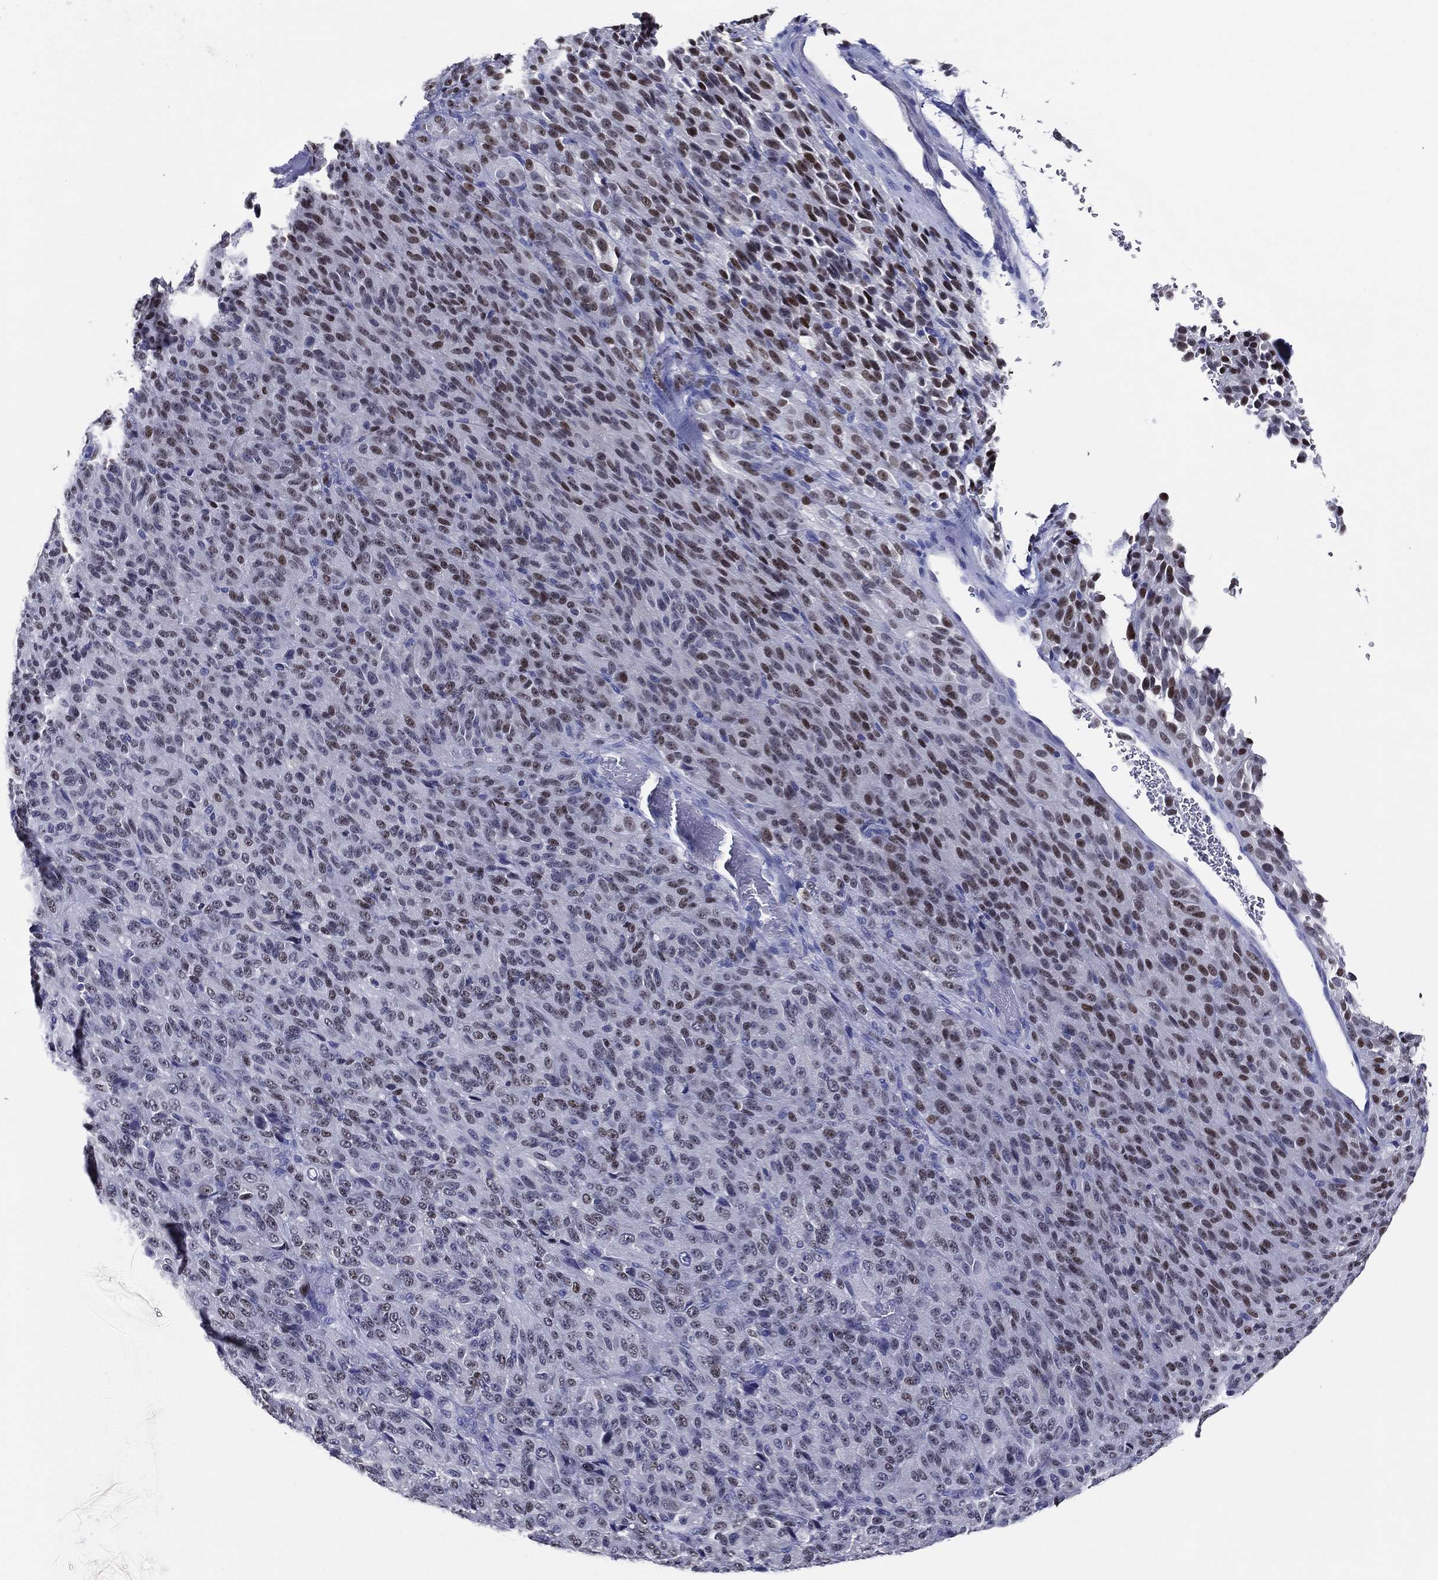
{"staining": {"intensity": "strong", "quantity": "<25%", "location": "nuclear"}, "tissue": "melanoma", "cell_type": "Tumor cells", "image_type": "cancer", "snomed": [{"axis": "morphology", "description": "Malignant melanoma, Metastatic site"}, {"axis": "topography", "description": "Brain"}], "caption": "About <25% of tumor cells in human melanoma demonstrate strong nuclear protein positivity as visualized by brown immunohistochemical staining.", "gene": "TFAP2A", "patient": {"sex": "female", "age": 56}}